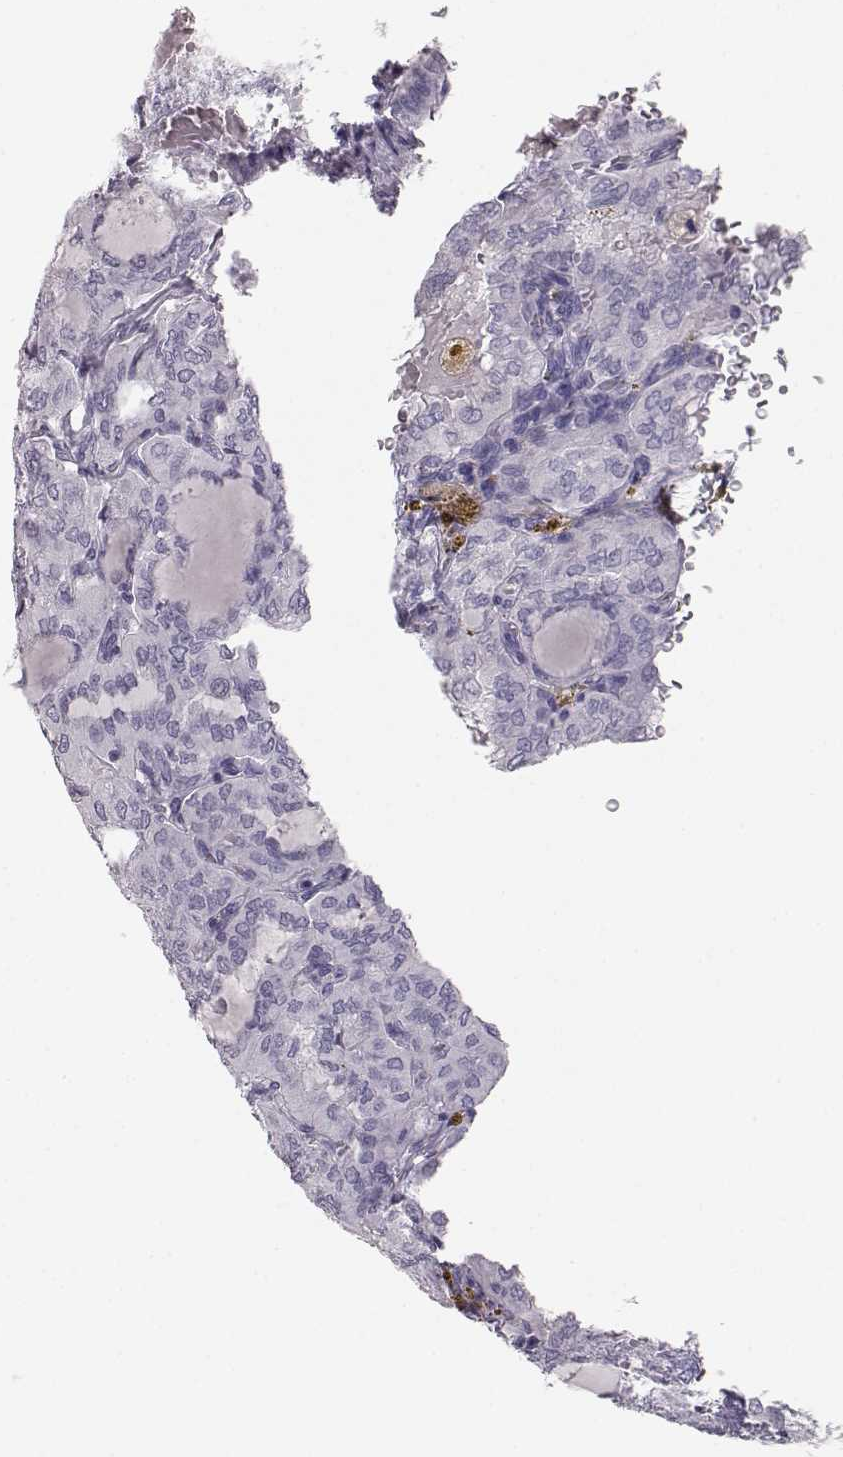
{"staining": {"intensity": "negative", "quantity": "none", "location": "none"}, "tissue": "thyroid cancer", "cell_type": "Tumor cells", "image_type": "cancer", "snomed": [{"axis": "morphology", "description": "Papillary adenocarcinoma, NOS"}, {"axis": "topography", "description": "Thyroid gland"}], "caption": "This micrograph is of thyroid papillary adenocarcinoma stained with IHC to label a protein in brown with the nuclei are counter-stained blue. There is no expression in tumor cells. (Immunohistochemistry, brightfield microscopy, high magnification).", "gene": "KRTAP16-1", "patient": {"sex": "male", "age": 20}}